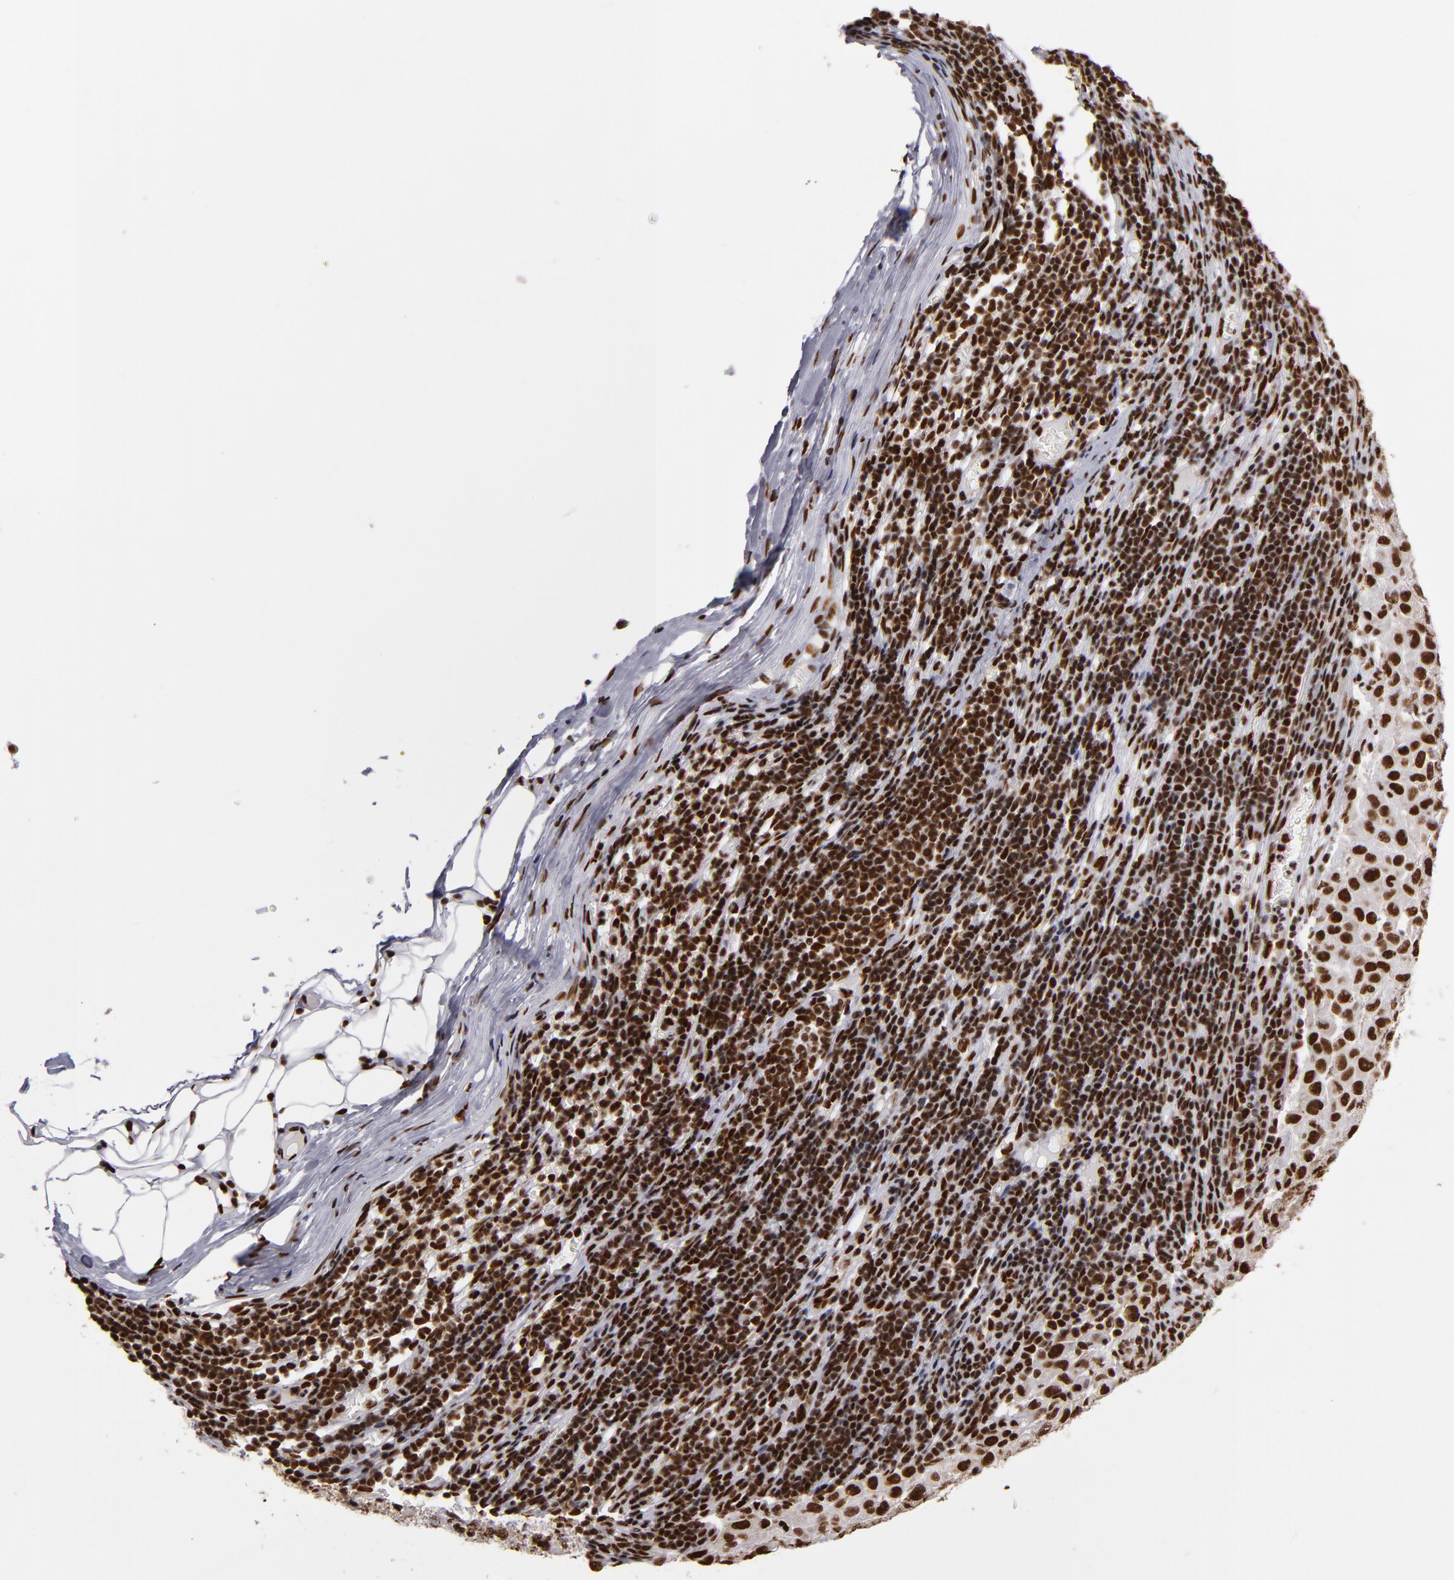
{"staining": {"intensity": "strong", "quantity": ">75%", "location": "nuclear"}, "tissue": "melanoma", "cell_type": "Tumor cells", "image_type": "cancer", "snomed": [{"axis": "morphology", "description": "Malignant melanoma, Metastatic site"}, {"axis": "topography", "description": "Lymph node"}], "caption": "Melanoma stained with a protein marker reveals strong staining in tumor cells.", "gene": "MRE11", "patient": {"sex": "male", "age": 61}}